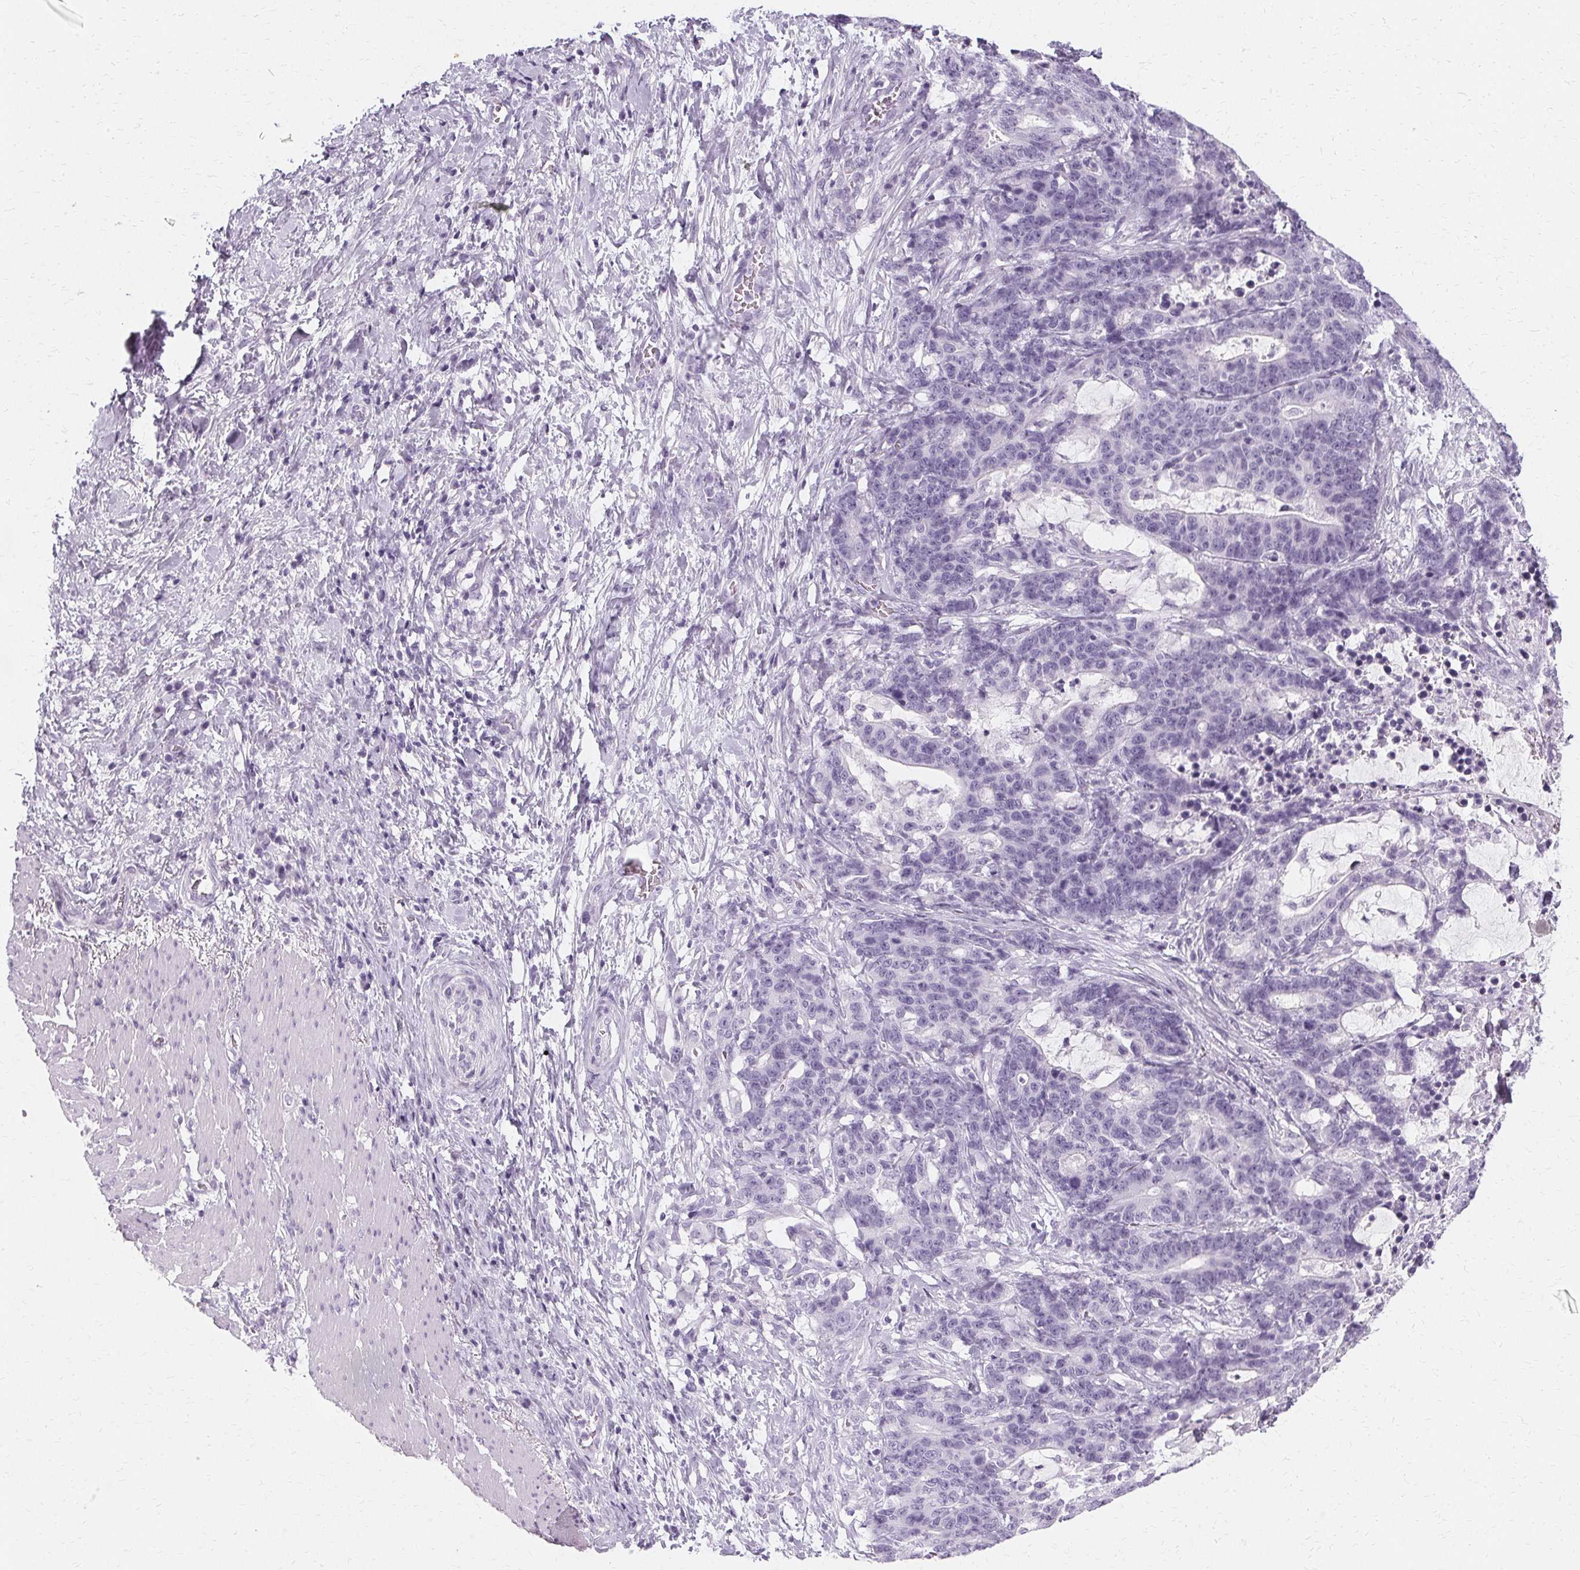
{"staining": {"intensity": "negative", "quantity": "none", "location": "none"}, "tissue": "stomach cancer", "cell_type": "Tumor cells", "image_type": "cancer", "snomed": [{"axis": "morphology", "description": "Normal tissue, NOS"}, {"axis": "morphology", "description": "Adenocarcinoma, NOS"}, {"axis": "topography", "description": "Stomach"}], "caption": "IHC micrograph of human stomach adenocarcinoma stained for a protein (brown), which demonstrates no positivity in tumor cells.", "gene": "KRT6C", "patient": {"sex": "female", "age": 64}}